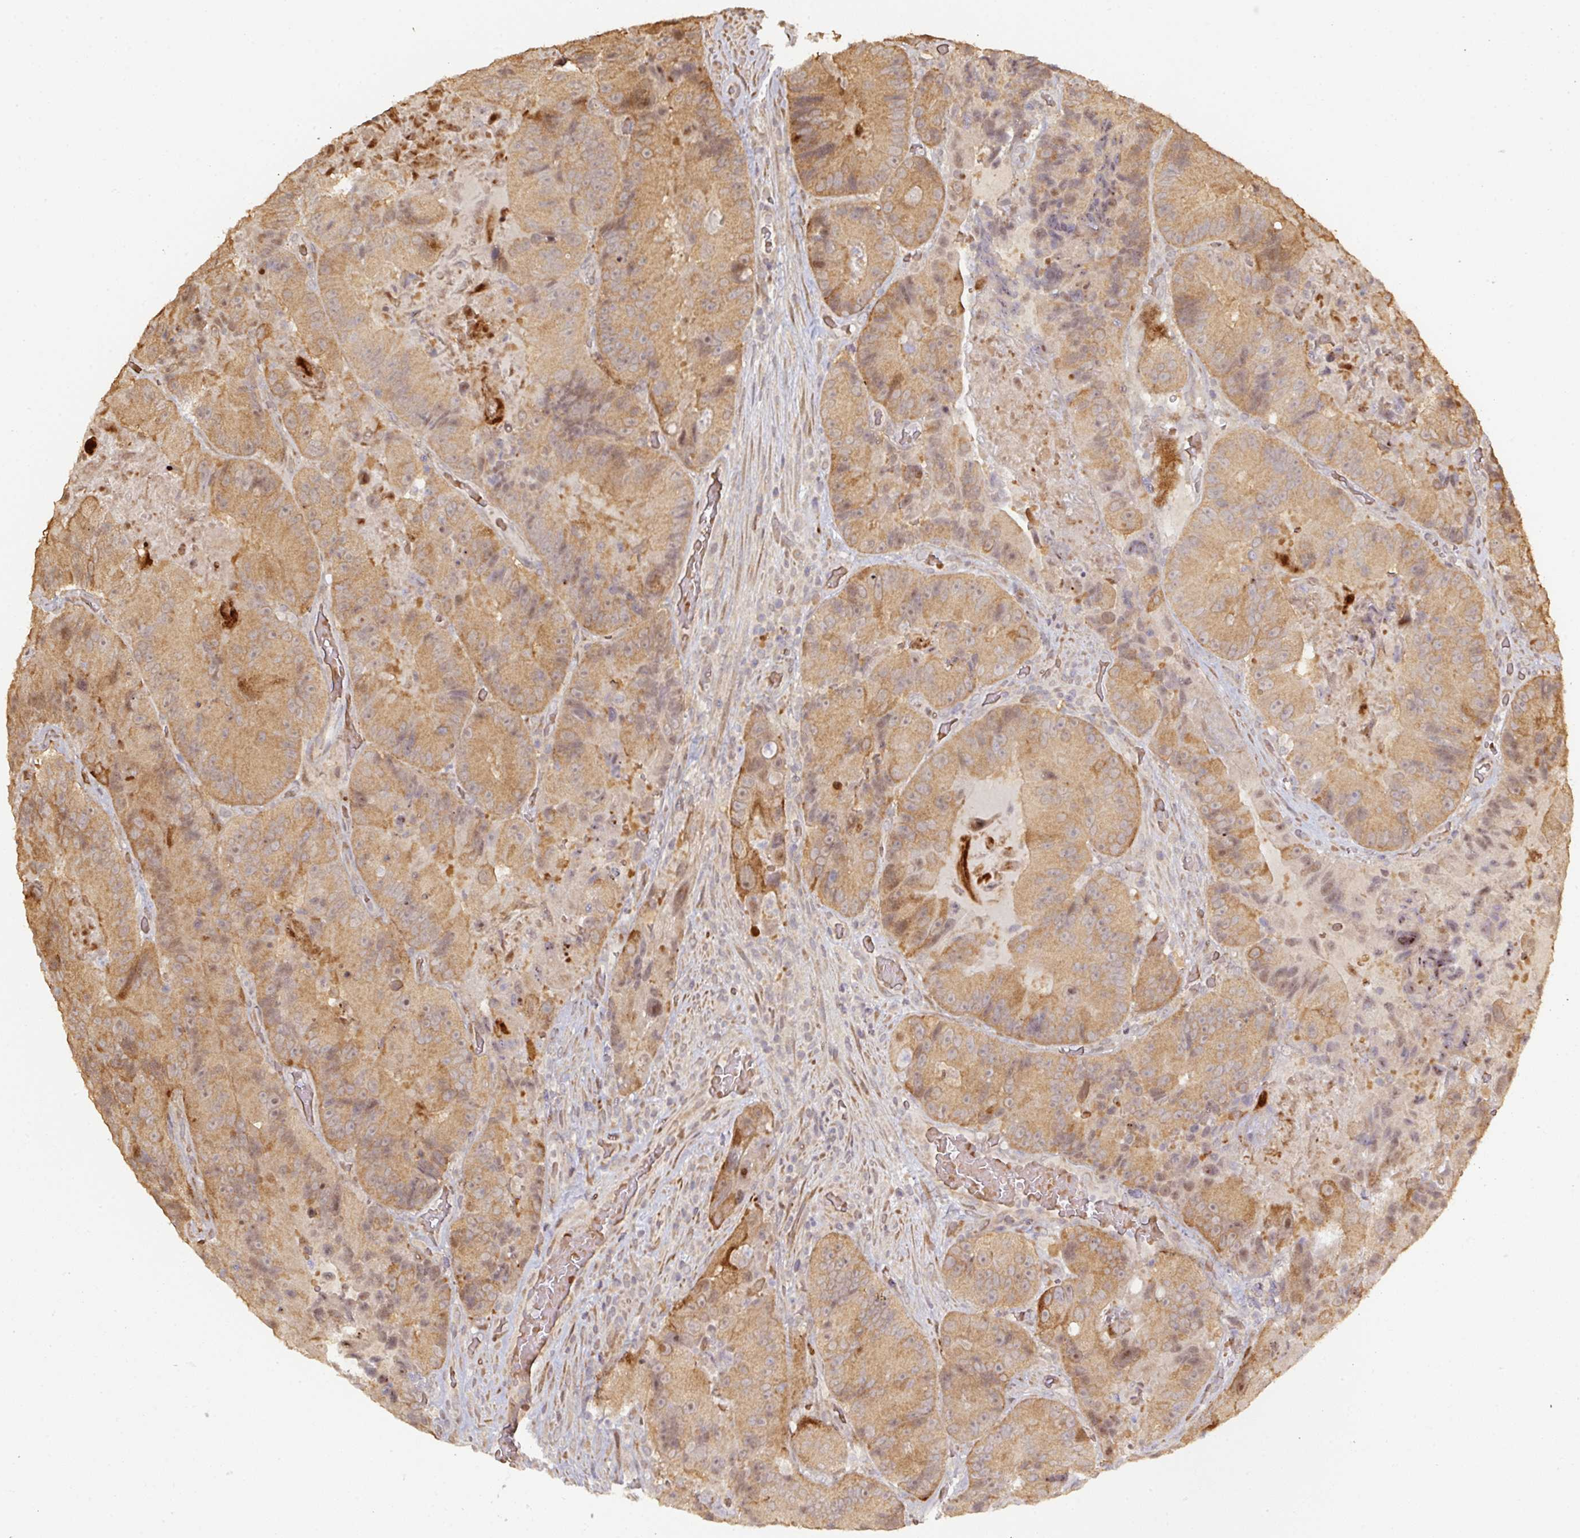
{"staining": {"intensity": "moderate", "quantity": ">75%", "location": "cytoplasmic/membranous"}, "tissue": "colorectal cancer", "cell_type": "Tumor cells", "image_type": "cancer", "snomed": [{"axis": "morphology", "description": "Adenocarcinoma, NOS"}, {"axis": "topography", "description": "Colon"}], "caption": "Immunohistochemistry micrograph of colorectal cancer (adenocarcinoma) stained for a protein (brown), which shows medium levels of moderate cytoplasmic/membranous positivity in about >75% of tumor cells.", "gene": "CA7", "patient": {"sex": "female", "age": 86}}